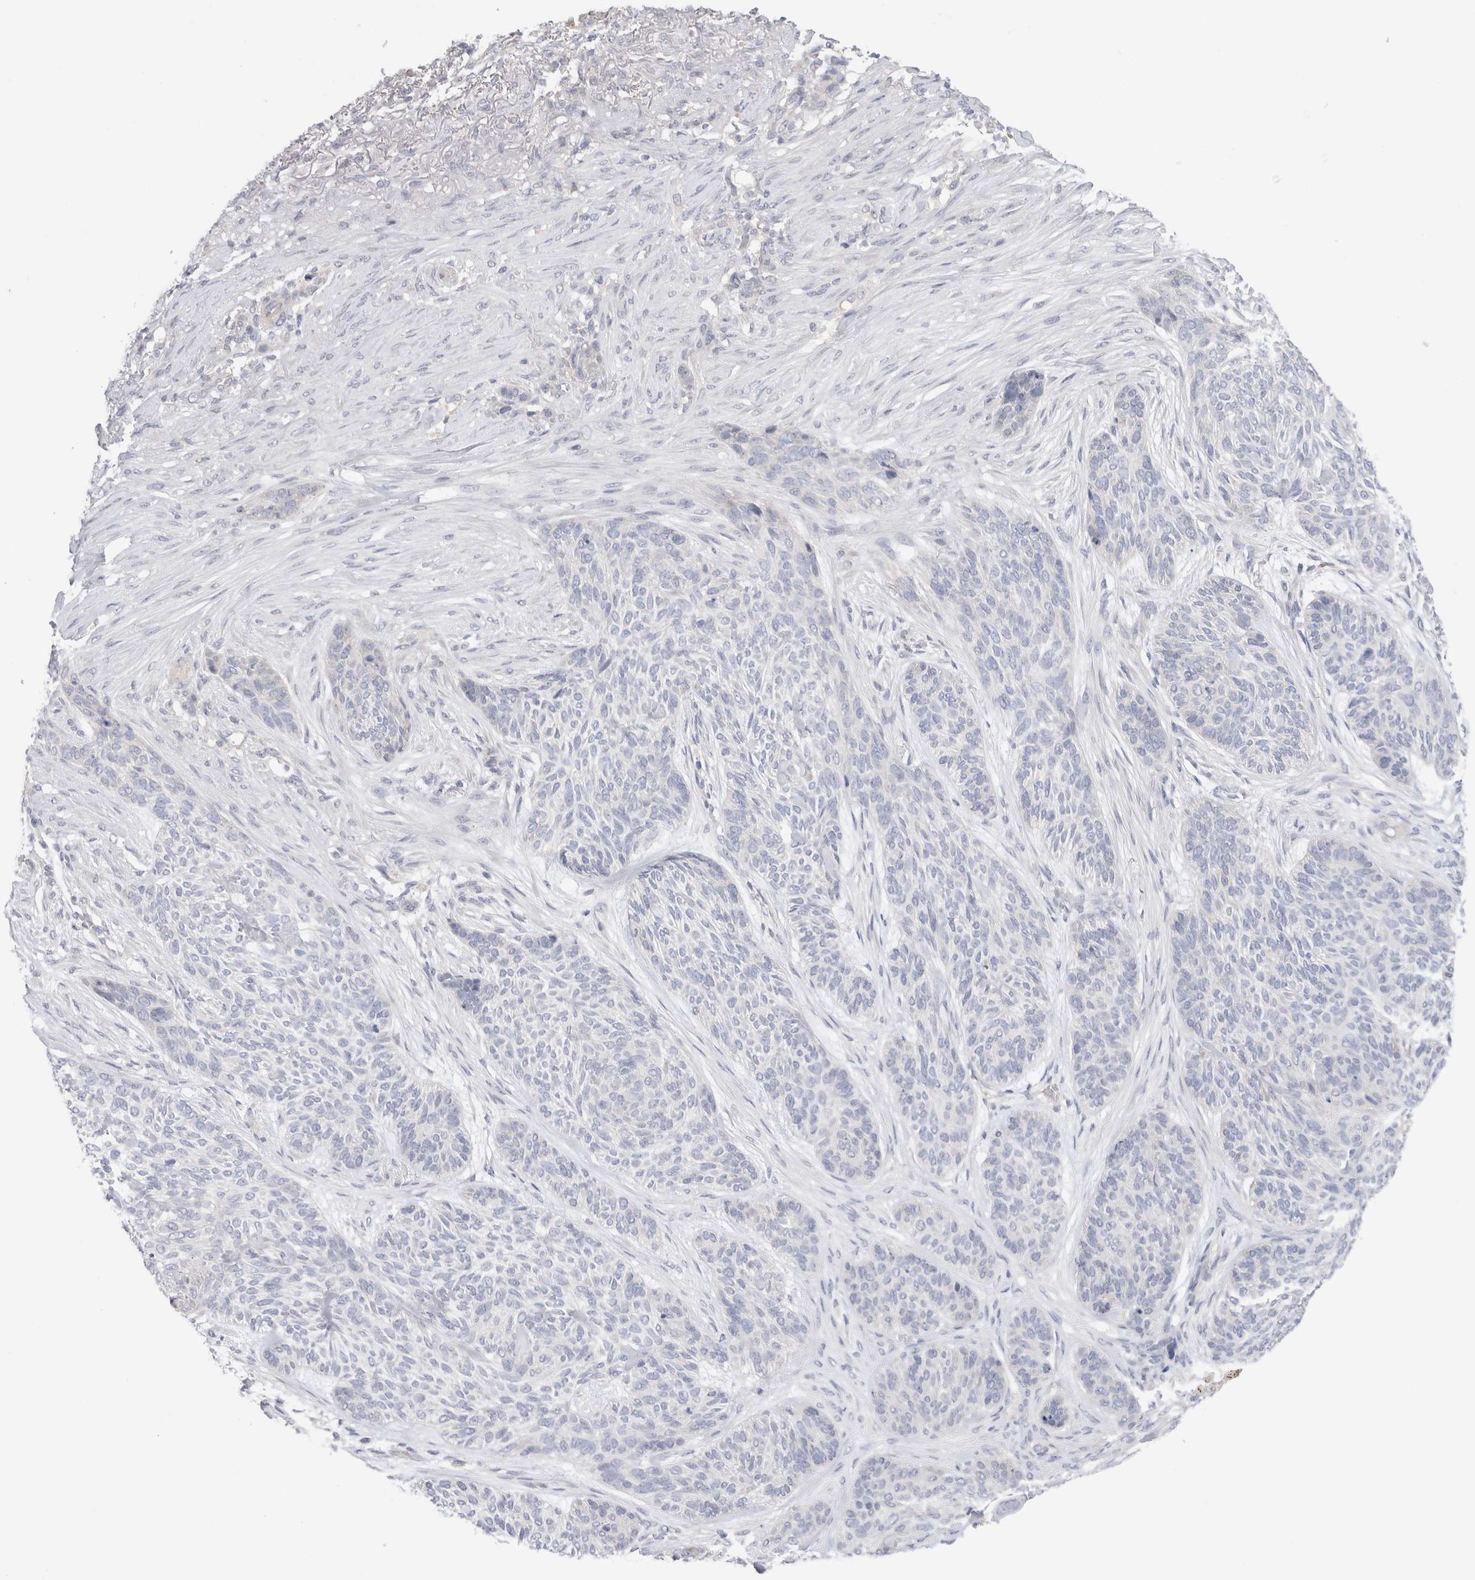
{"staining": {"intensity": "negative", "quantity": "none", "location": "none"}, "tissue": "skin cancer", "cell_type": "Tumor cells", "image_type": "cancer", "snomed": [{"axis": "morphology", "description": "Basal cell carcinoma"}, {"axis": "topography", "description": "Skin"}], "caption": "Immunohistochemical staining of human skin cancer displays no significant staining in tumor cells.", "gene": "NDOR1", "patient": {"sex": "male", "age": 55}}